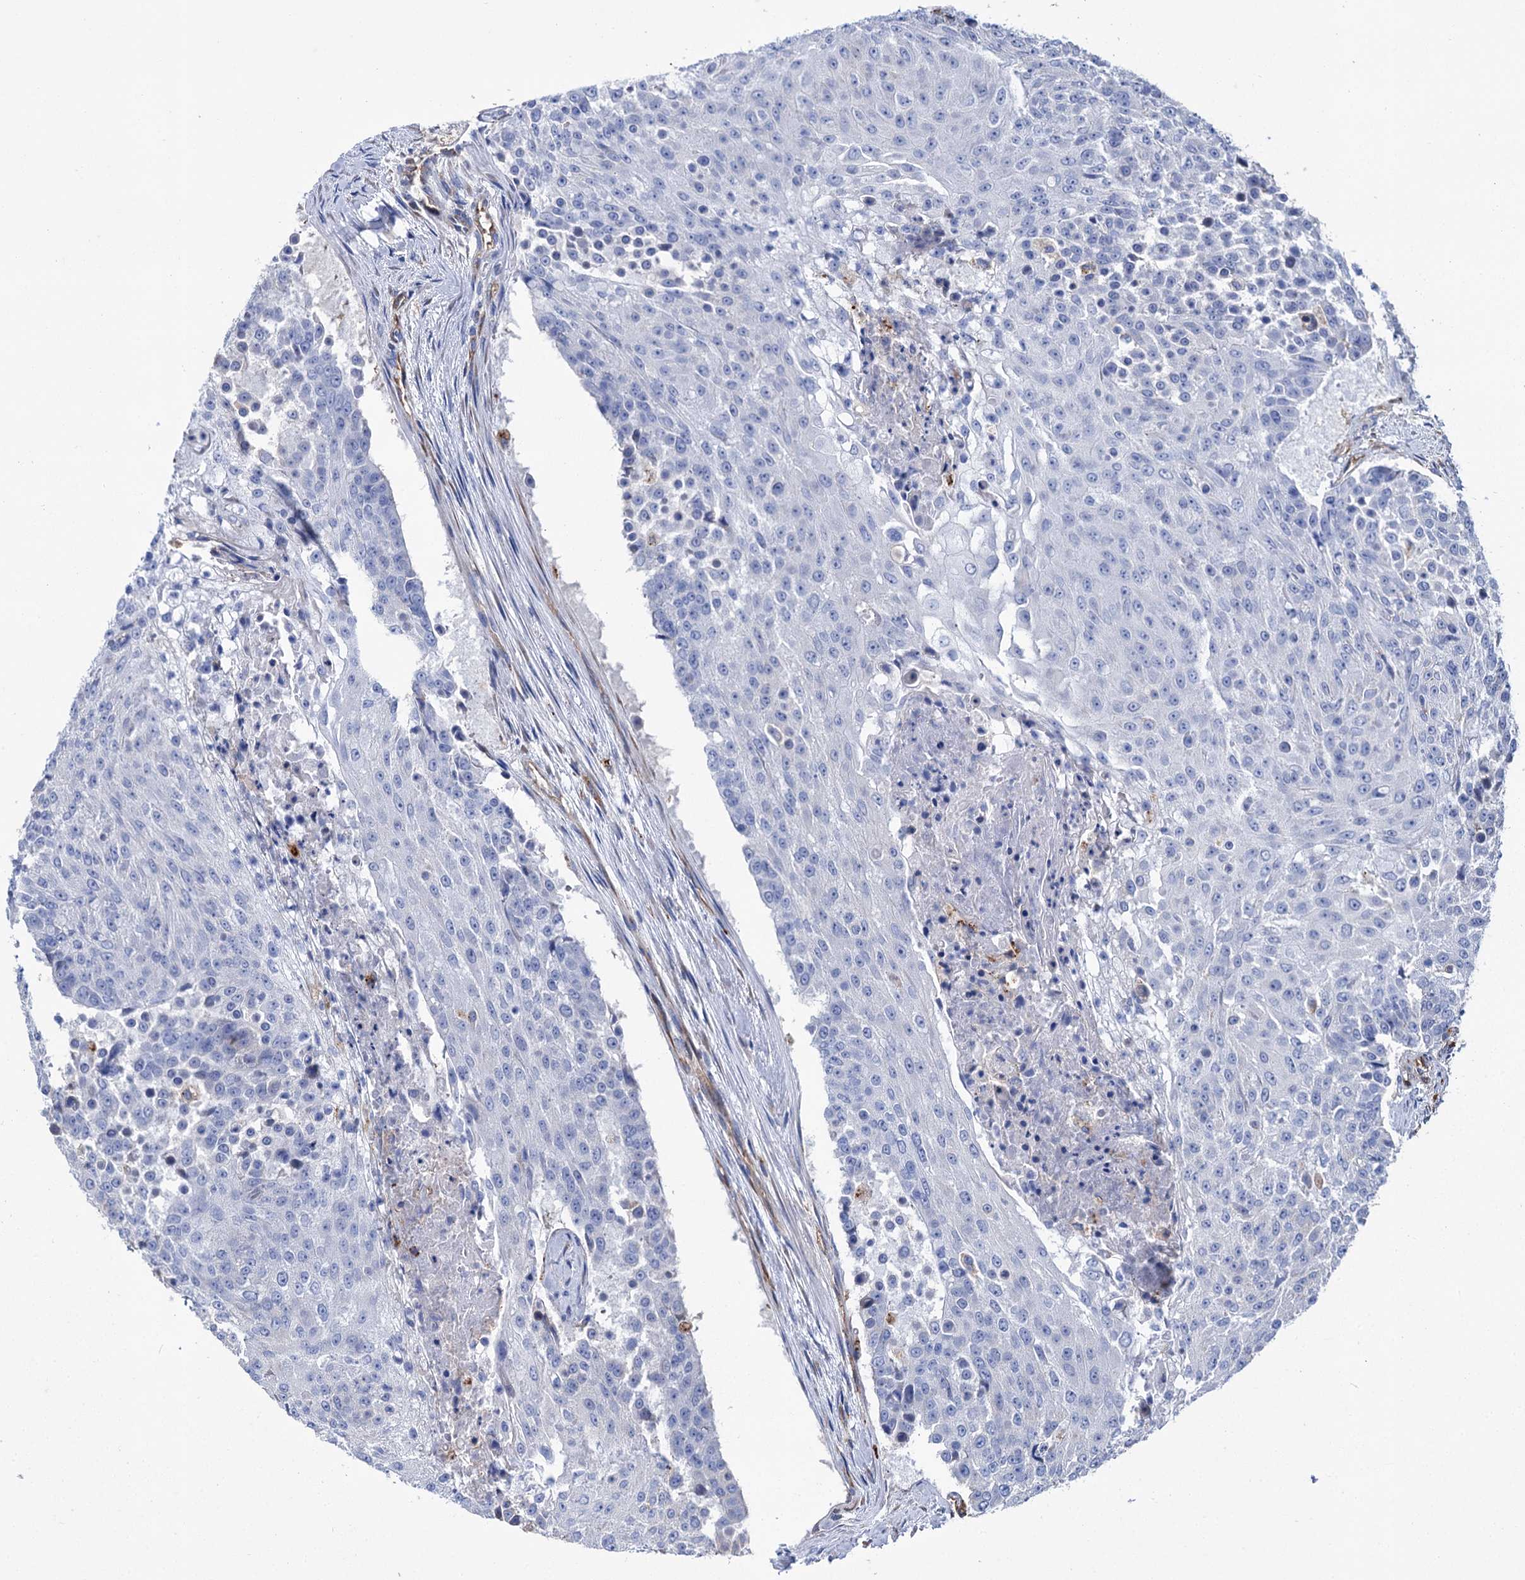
{"staining": {"intensity": "negative", "quantity": "none", "location": "none"}, "tissue": "urothelial cancer", "cell_type": "Tumor cells", "image_type": "cancer", "snomed": [{"axis": "morphology", "description": "Urothelial carcinoma, High grade"}, {"axis": "topography", "description": "Urinary bladder"}], "caption": "Immunohistochemistry (IHC) photomicrograph of urothelial cancer stained for a protein (brown), which exhibits no expression in tumor cells. (DAB IHC with hematoxylin counter stain).", "gene": "SCPEP1", "patient": {"sex": "female", "age": 63}}